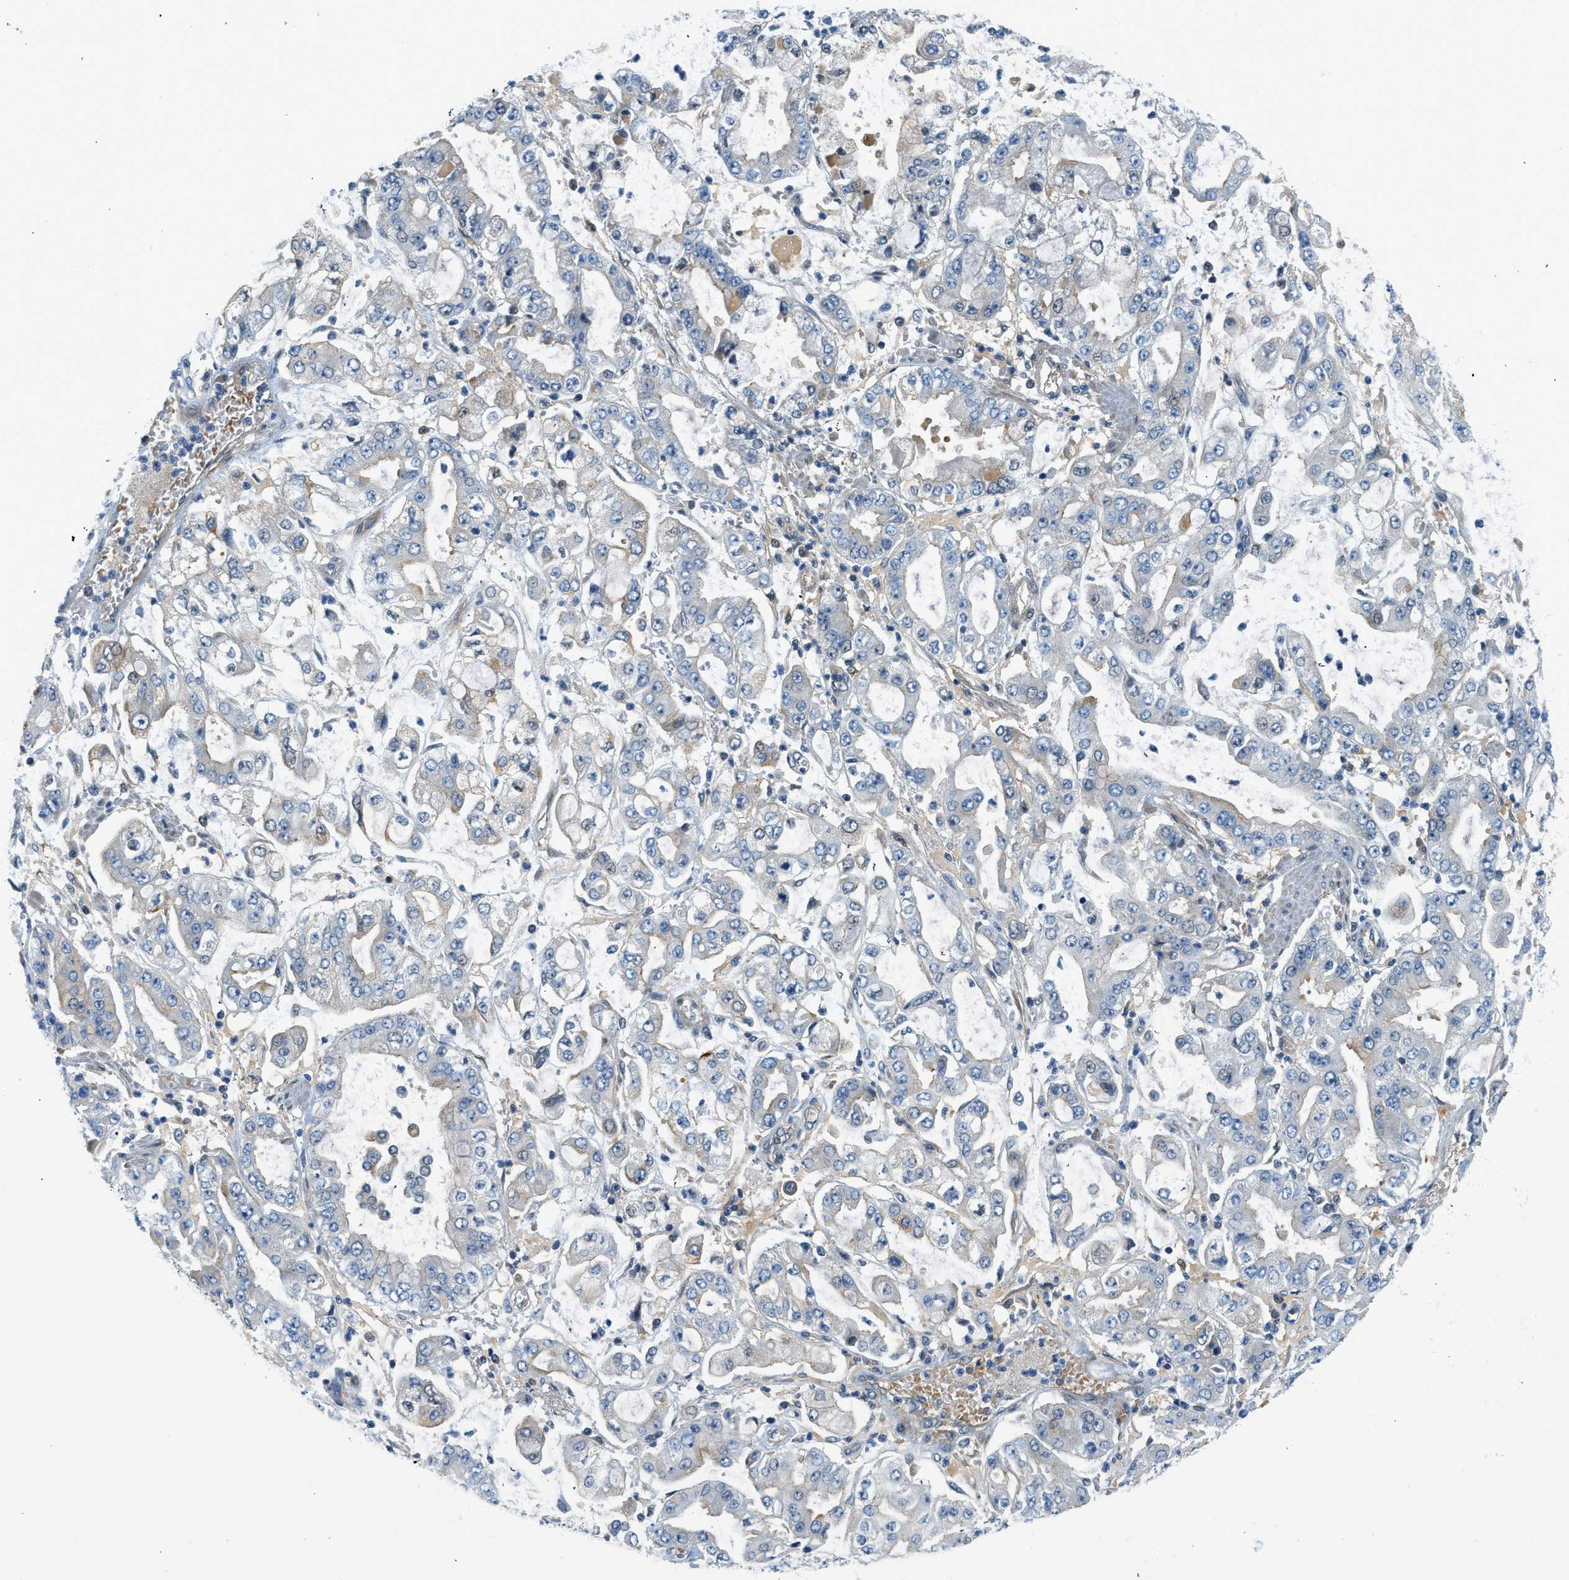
{"staining": {"intensity": "negative", "quantity": "none", "location": "none"}, "tissue": "stomach cancer", "cell_type": "Tumor cells", "image_type": "cancer", "snomed": [{"axis": "morphology", "description": "Adenocarcinoma, NOS"}, {"axis": "topography", "description": "Stomach"}], "caption": "Protein analysis of stomach adenocarcinoma shows no significant staining in tumor cells.", "gene": "KCNK1", "patient": {"sex": "male", "age": 76}}